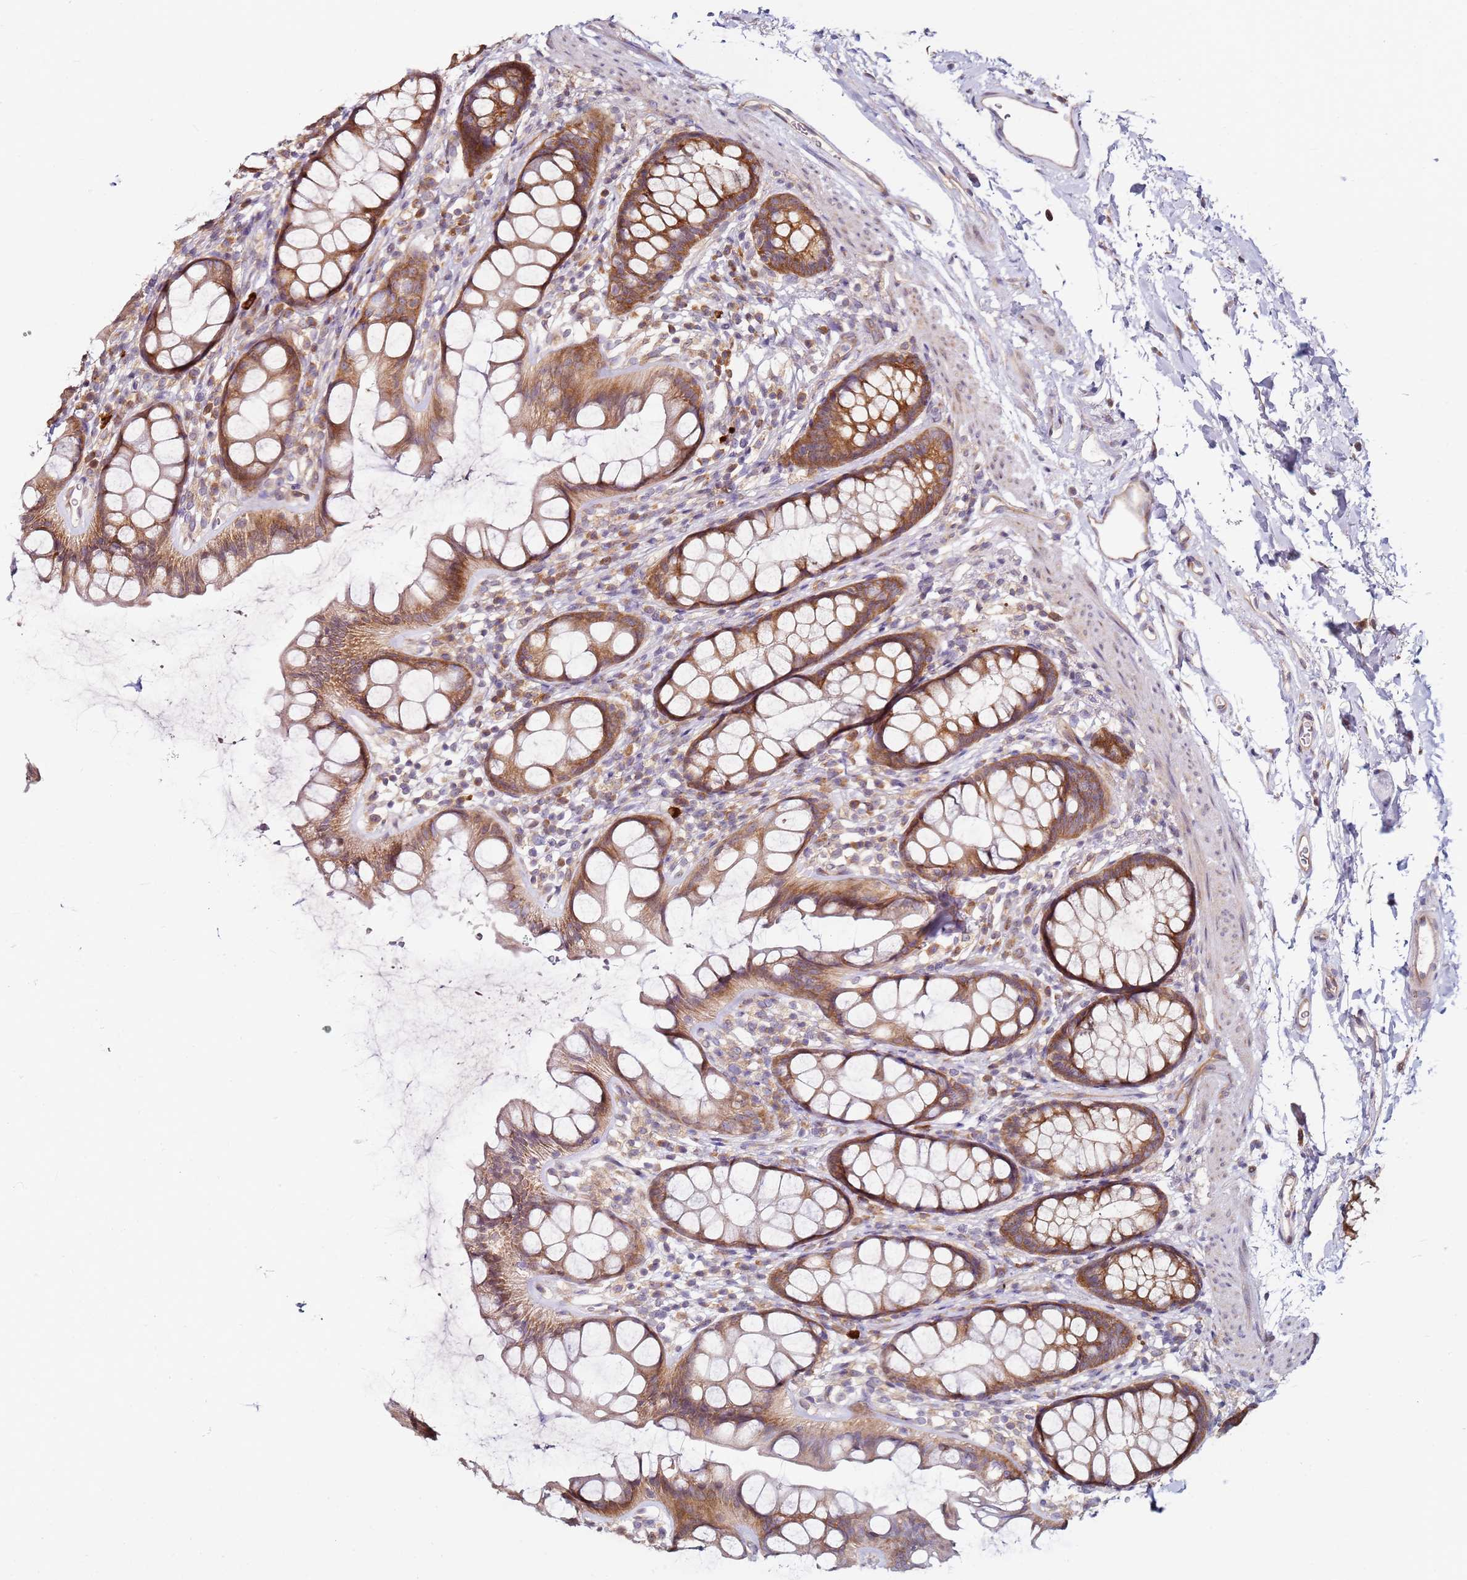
{"staining": {"intensity": "moderate", "quantity": ">75%", "location": "cytoplasmic/membranous"}, "tissue": "rectum", "cell_type": "Glandular cells", "image_type": "normal", "snomed": [{"axis": "morphology", "description": "Normal tissue, NOS"}, {"axis": "topography", "description": "Rectum"}], "caption": "Rectum stained for a protein demonstrates moderate cytoplasmic/membranous positivity in glandular cells. The staining was performed using DAB (3,3'-diaminobenzidine), with brown indicating positive protein expression. Nuclei are stained blue with hematoxylin.", "gene": "RPS3A", "patient": {"sex": "female", "age": 65}}